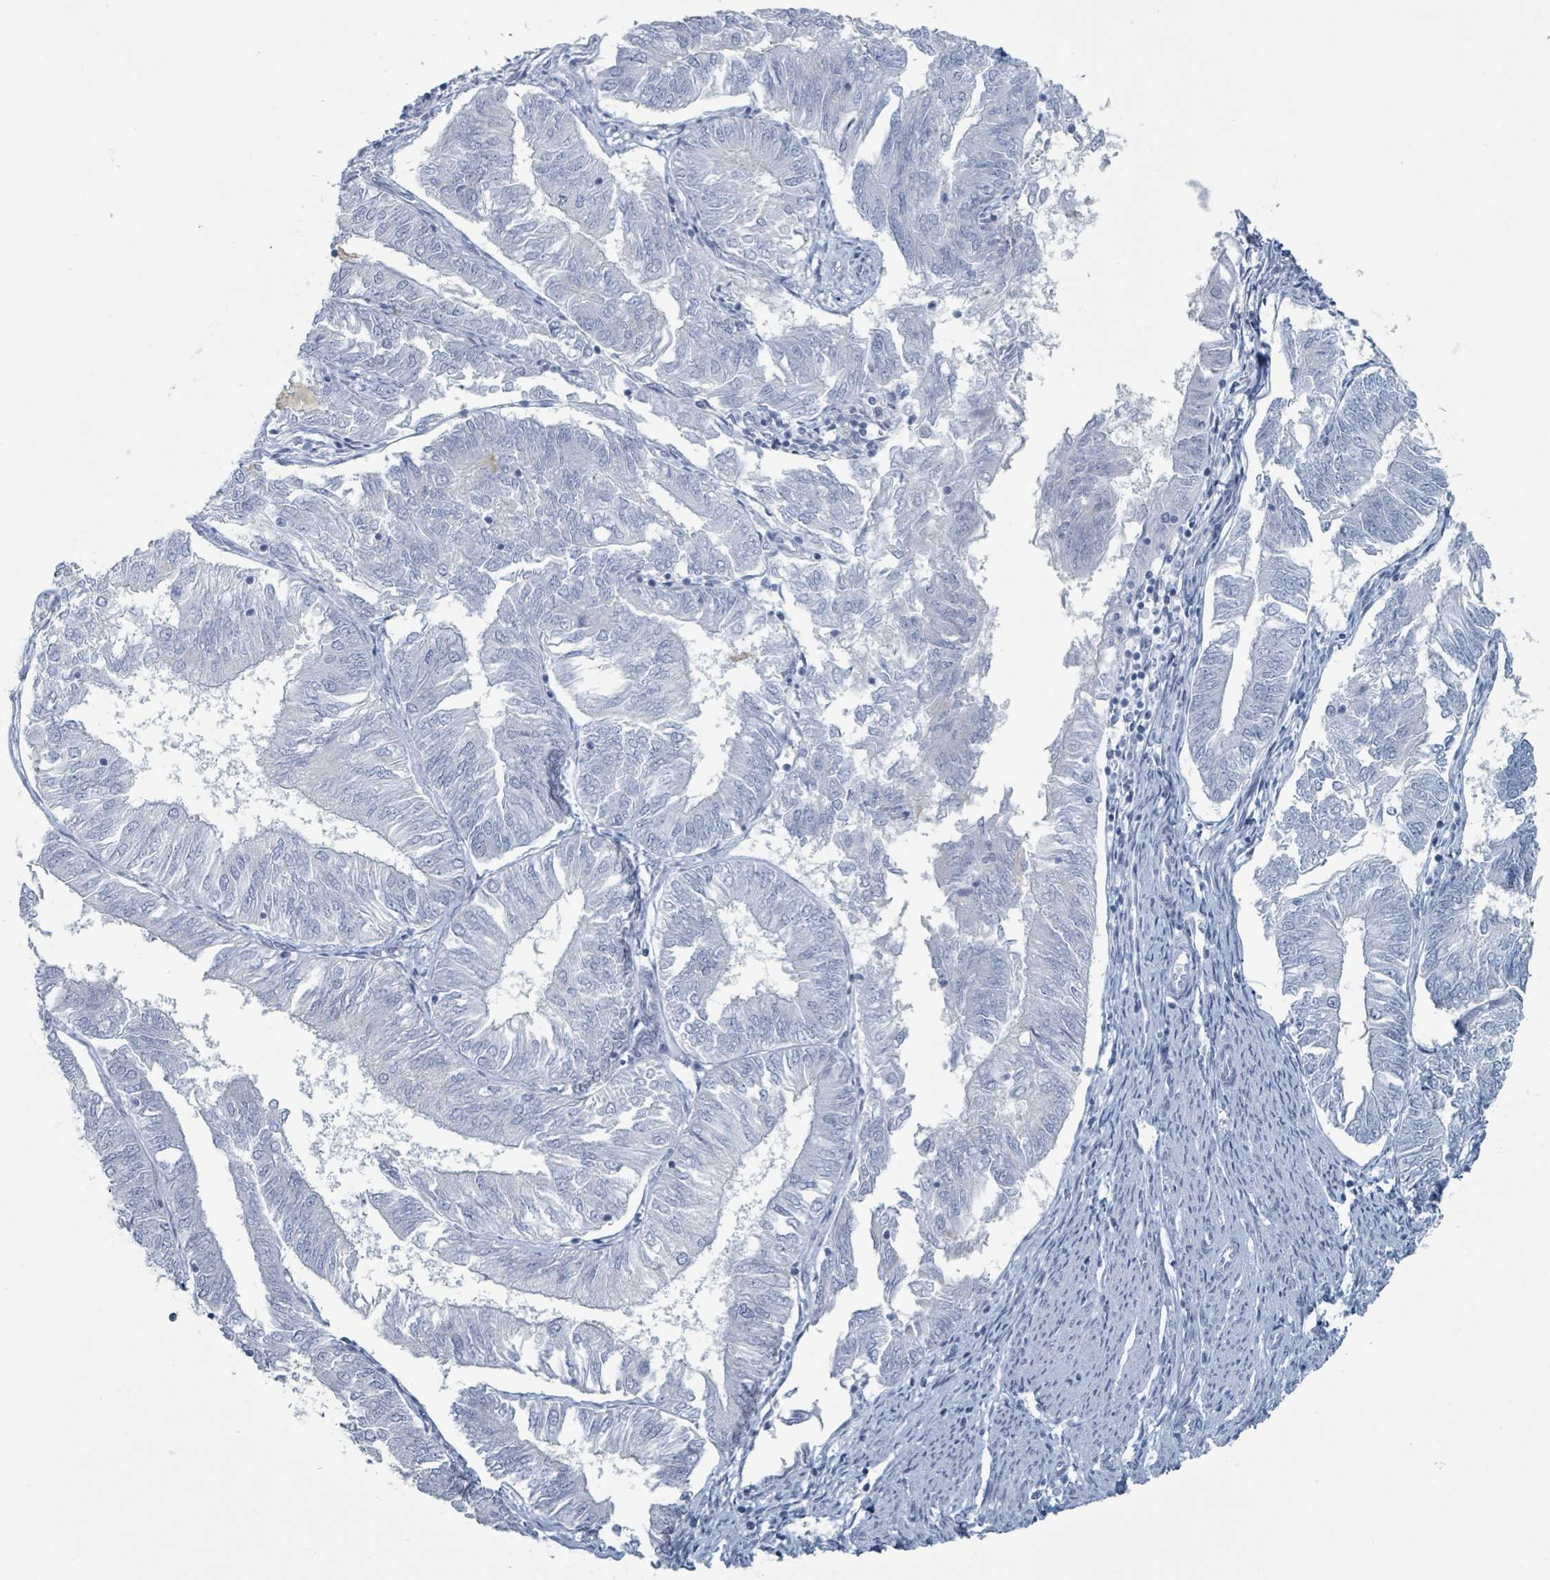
{"staining": {"intensity": "negative", "quantity": "none", "location": "none"}, "tissue": "endometrial cancer", "cell_type": "Tumor cells", "image_type": "cancer", "snomed": [{"axis": "morphology", "description": "Adenocarcinoma, NOS"}, {"axis": "topography", "description": "Endometrium"}], "caption": "A high-resolution histopathology image shows immunohistochemistry (IHC) staining of adenocarcinoma (endometrial), which reveals no significant positivity in tumor cells. The staining was performed using DAB to visualize the protein expression in brown, while the nuclei were stained in blue with hematoxylin (Magnification: 20x).", "gene": "GPR15LG", "patient": {"sex": "female", "age": 58}}